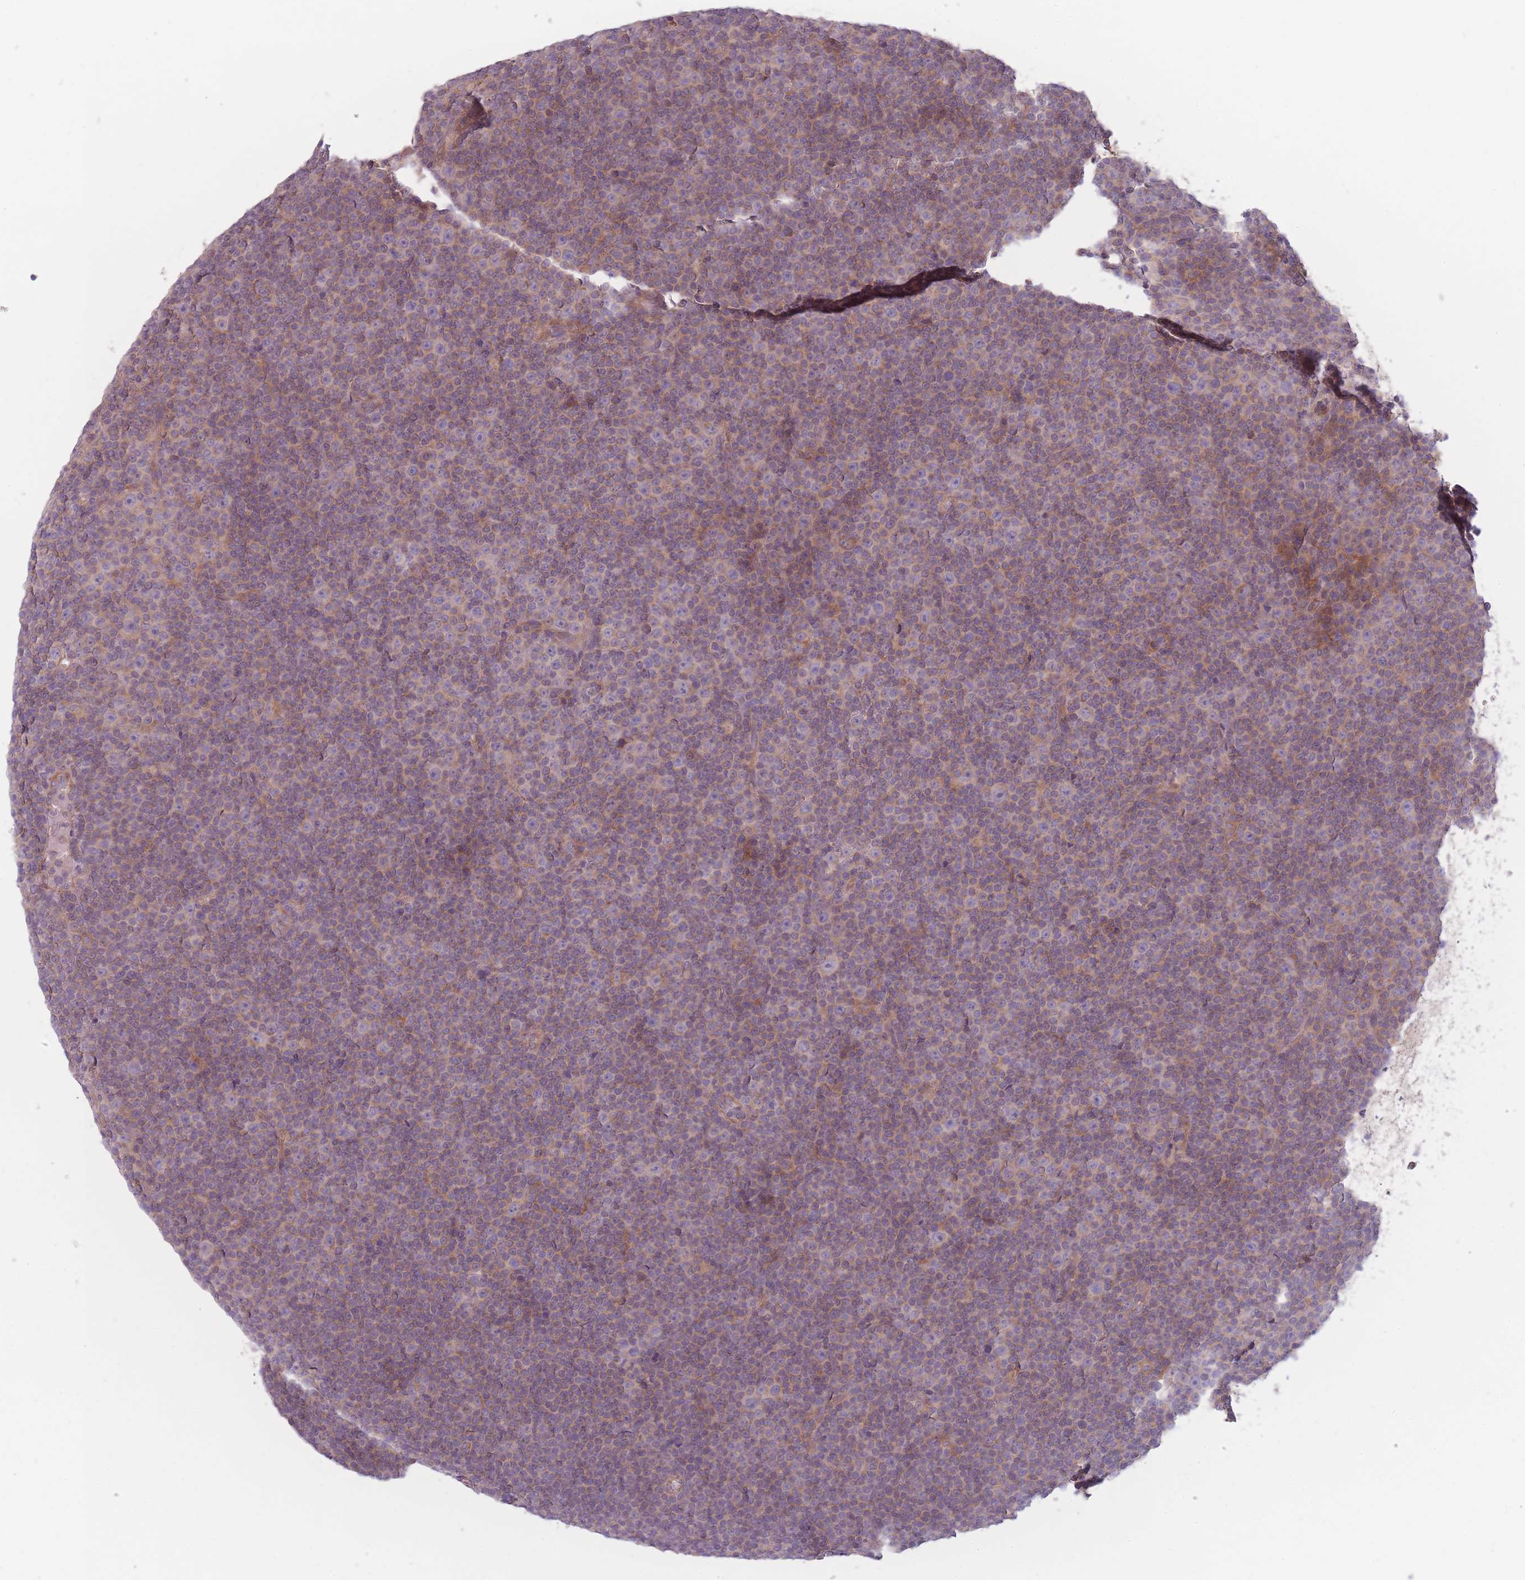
{"staining": {"intensity": "moderate", "quantity": "<25%", "location": "cytoplasmic/membranous"}, "tissue": "lymphoma", "cell_type": "Tumor cells", "image_type": "cancer", "snomed": [{"axis": "morphology", "description": "Malignant lymphoma, non-Hodgkin's type, Low grade"}, {"axis": "topography", "description": "Lymph node"}], "caption": "Lymphoma stained for a protein demonstrates moderate cytoplasmic/membranous positivity in tumor cells.", "gene": "NT5DC2", "patient": {"sex": "female", "age": 67}}